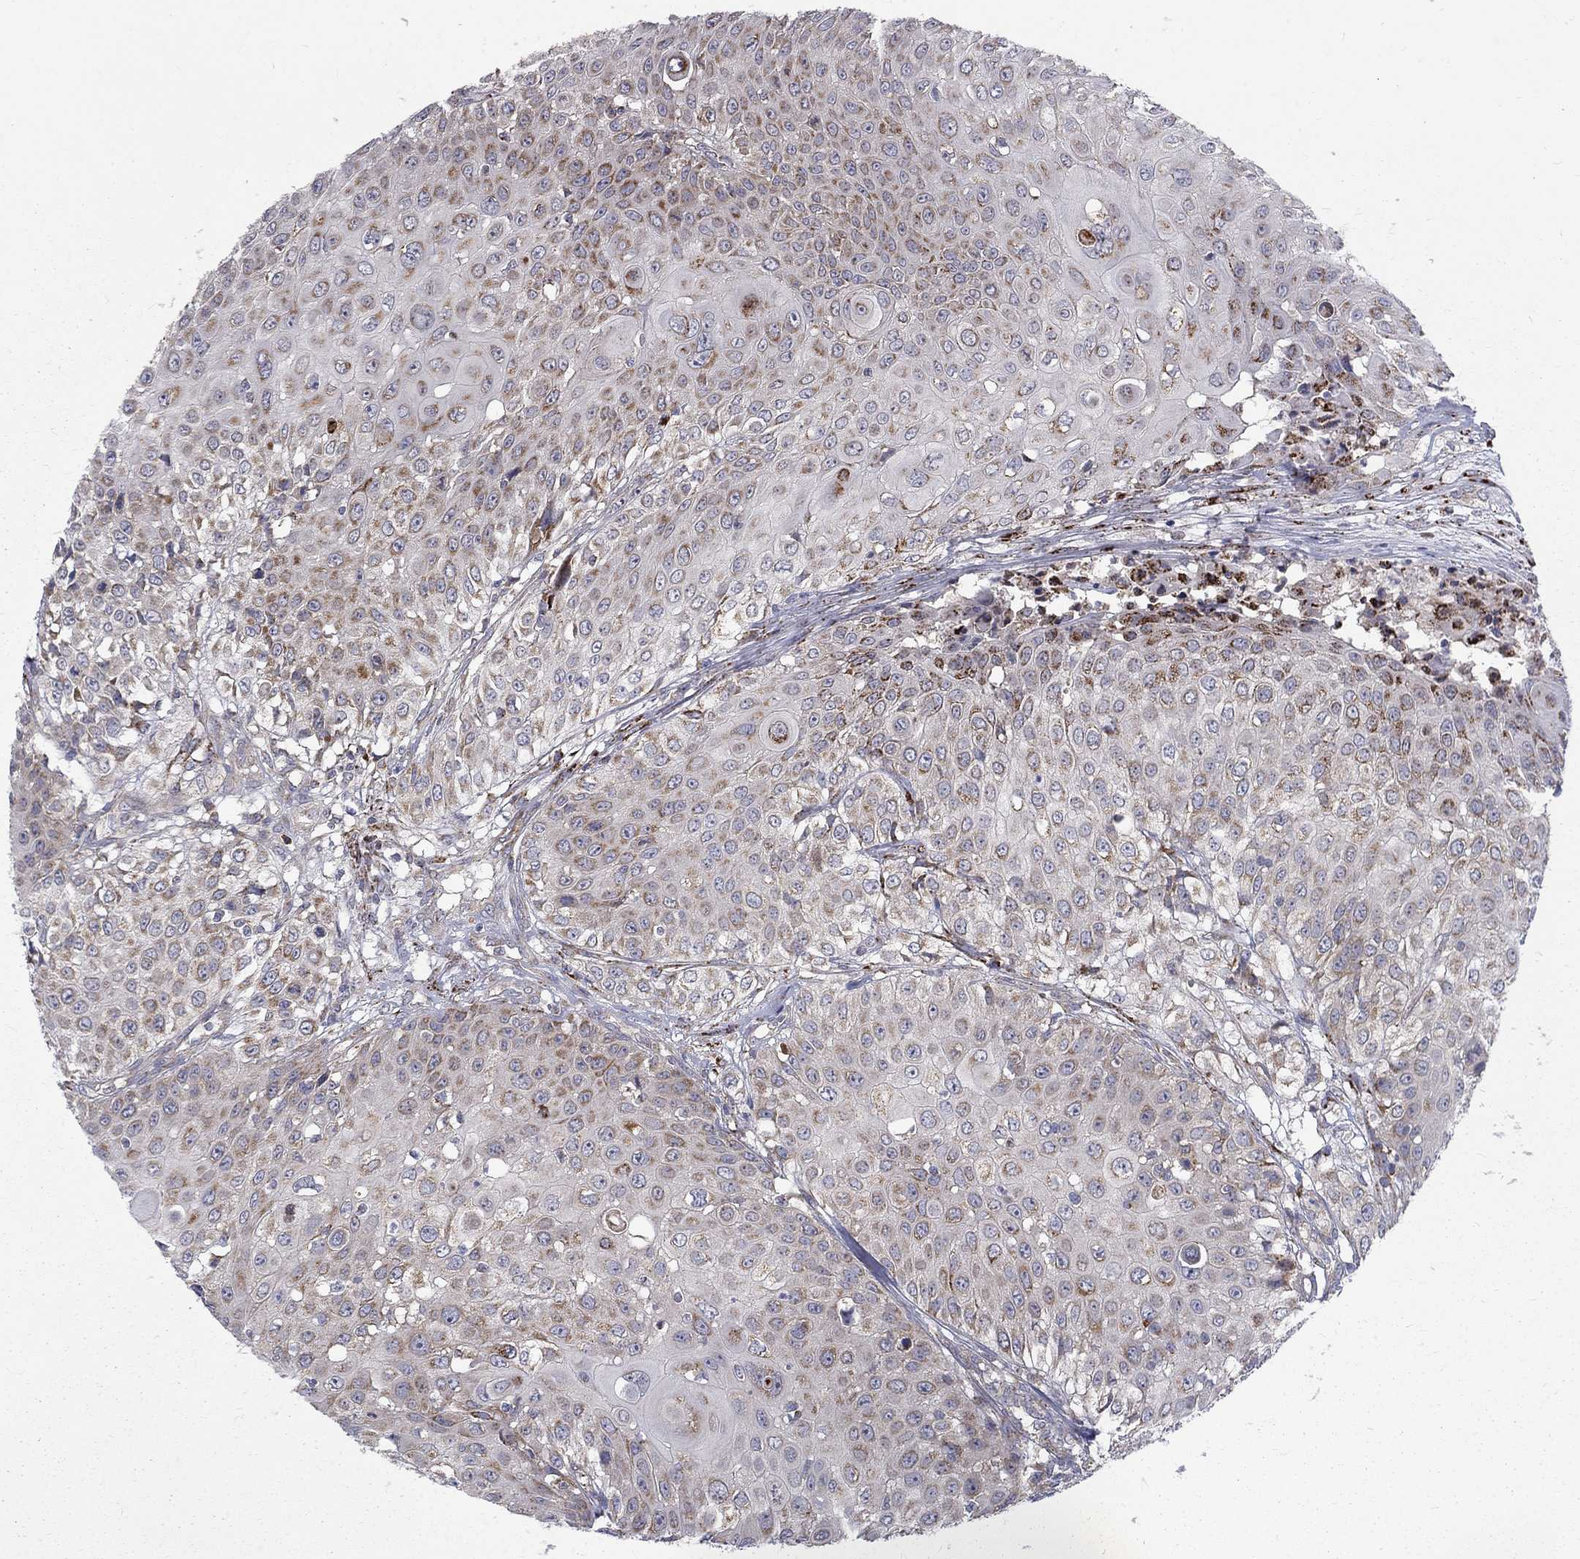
{"staining": {"intensity": "moderate", "quantity": "25%-75%", "location": "cytoplasmic/membranous"}, "tissue": "urothelial cancer", "cell_type": "Tumor cells", "image_type": "cancer", "snomed": [{"axis": "morphology", "description": "Urothelial carcinoma, High grade"}, {"axis": "topography", "description": "Urinary bladder"}], "caption": "Protein staining of urothelial cancer tissue reveals moderate cytoplasmic/membranous expression in about 25%-75% of tumor cells.", "gene": "ALDH1B1", "patient": {"sex": "female", "age": 79}}